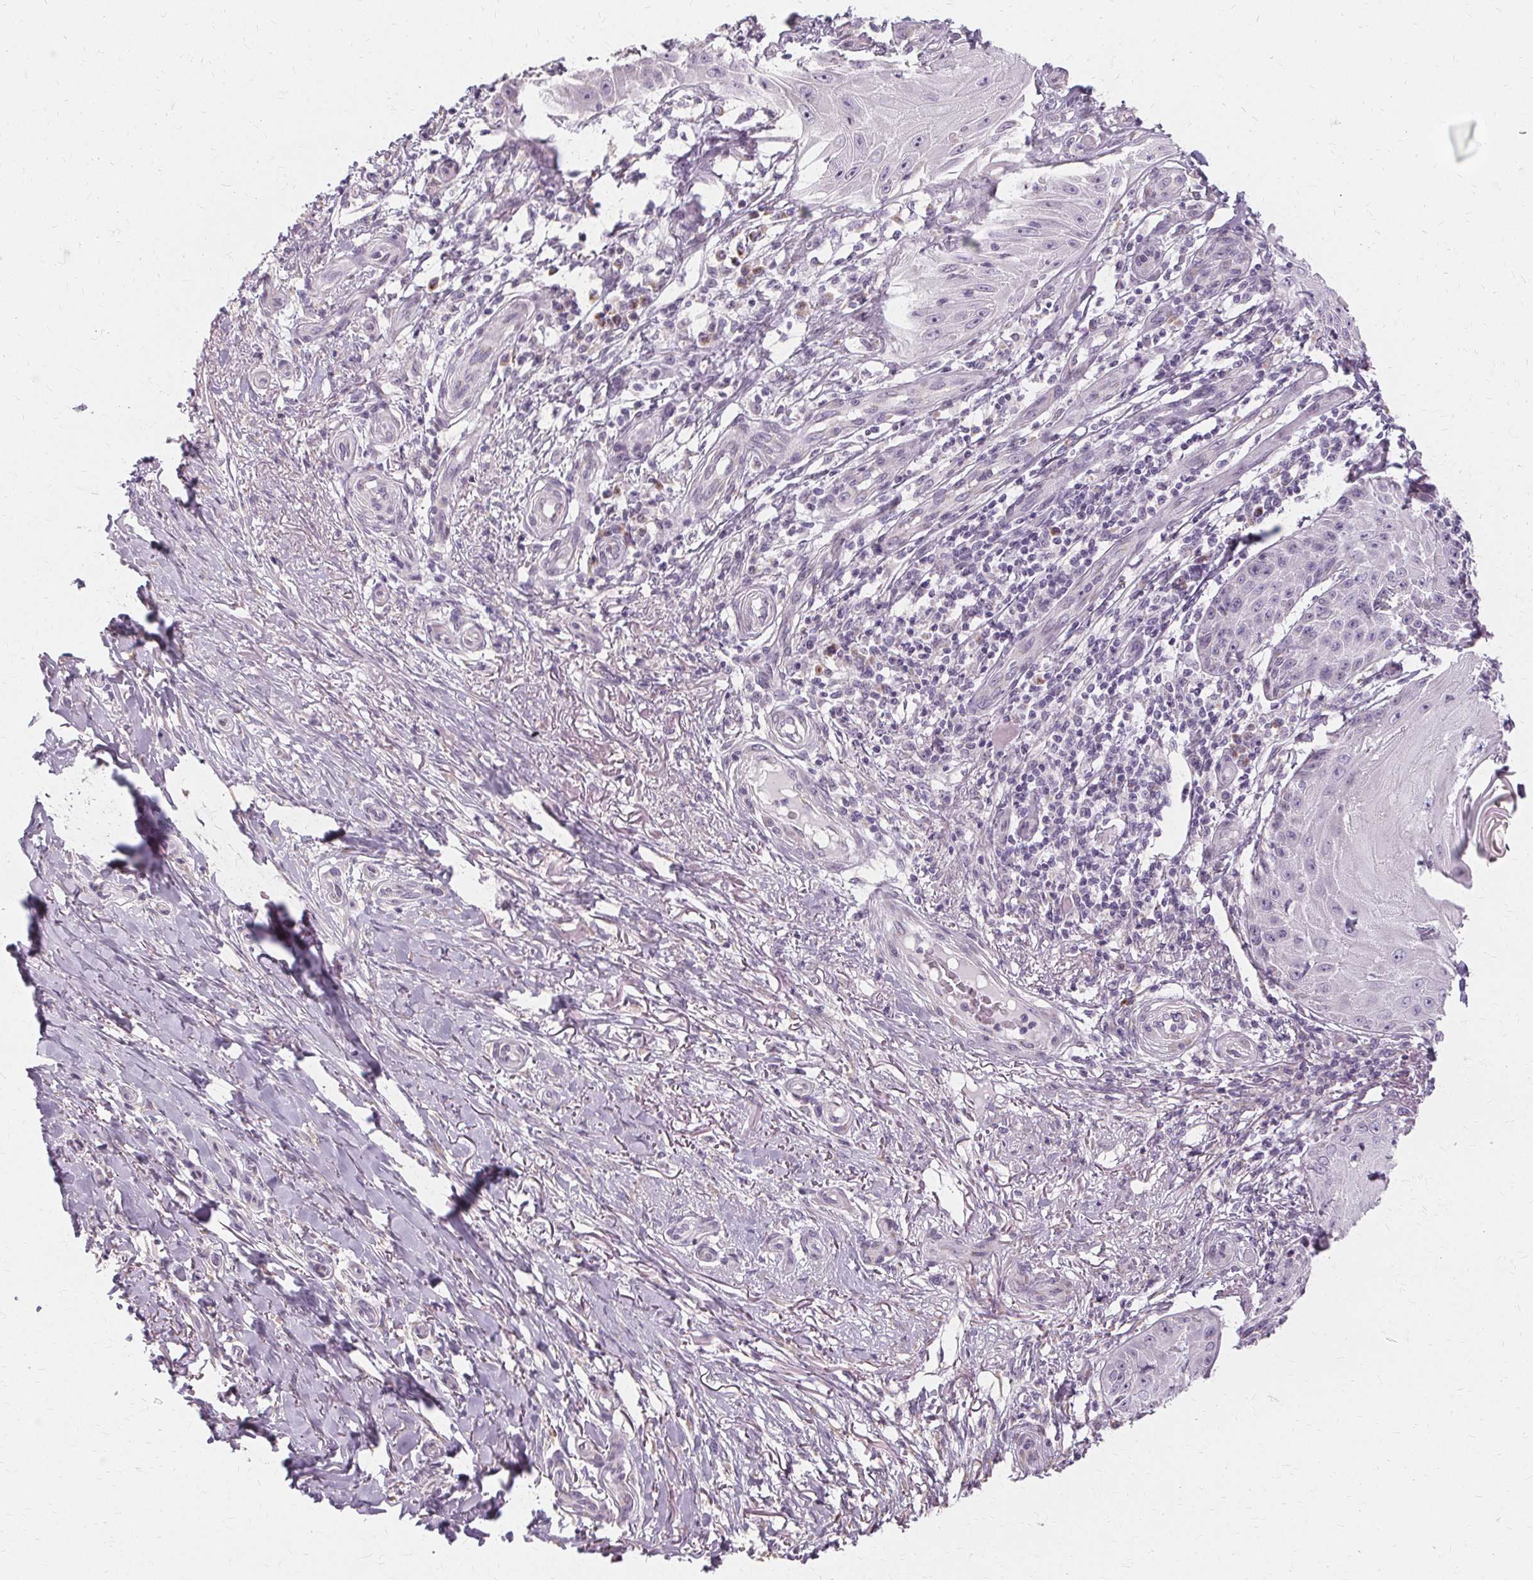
{"staining": {"intensity": "negative", "quantity": "none", "location": "none"}, "tissue": "skin cancer", "cell_type": "Tumor cells", "image_type": "cancer", "snomed": [{"axis": "morphology", "description": "Squamous cell carcinoma, NOS"}, {"axis": "topography", "description": "Skin"}], "caption": "Immunohistochemistry histopathology image of neoplastic tissue: human skin cancer (squamous cell carcinoma) stained with DAB (3,3'-diaminobenzidine) demonstrates no significant protein positivity in tumor cells. (Stains: DAB (3,3'-diaminobenzidine) immunohistochemistry (IHC) with hematoxylin counter stain, Microscopy: brightfield microscopy at high magnification).", "gene": "FCRL3", "patient": {"sex": "female", "age": 77}}